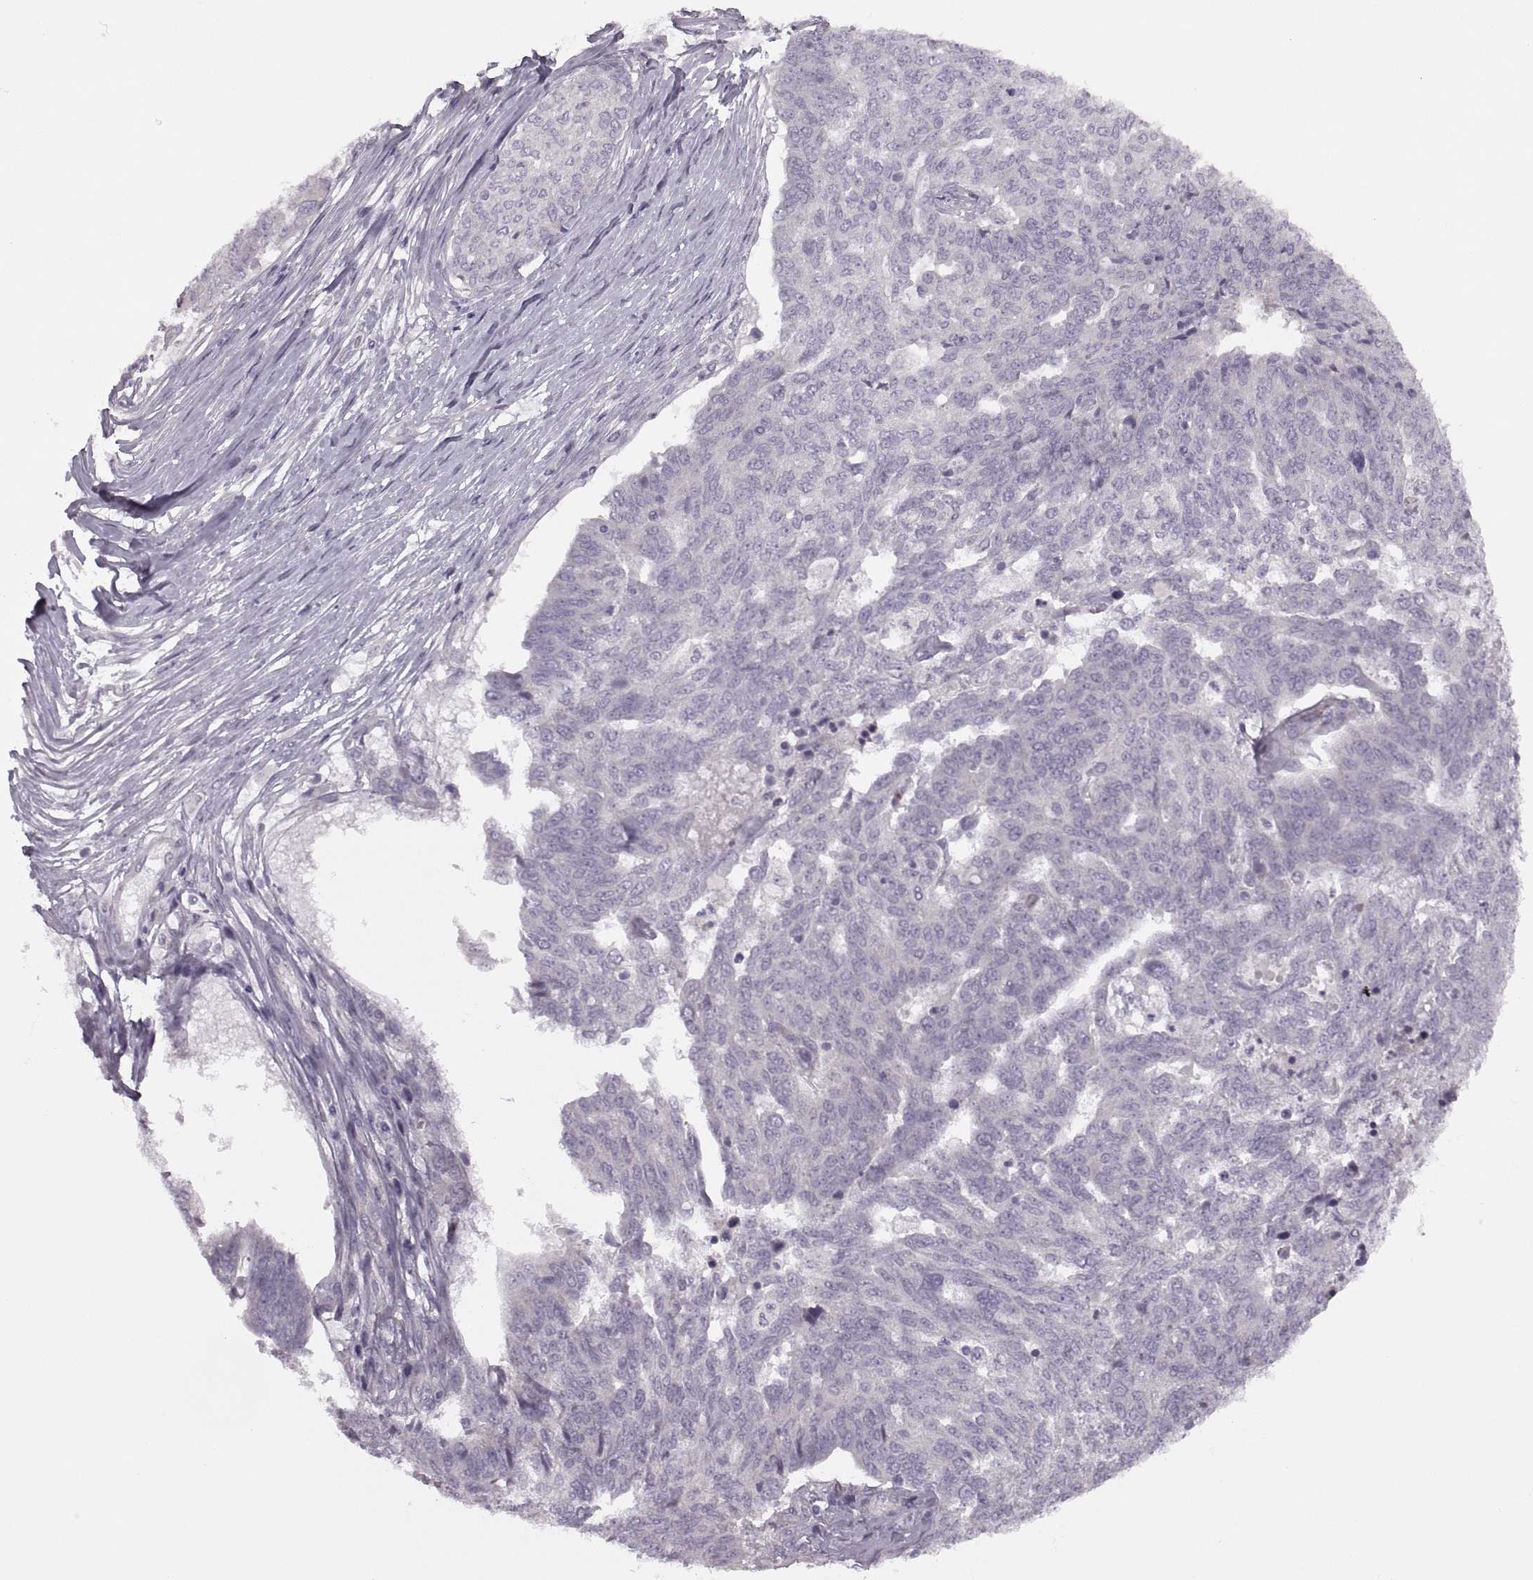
{"staining": {"intensity": "negative", "quantity": "none", "location": "none"}, "tissue": "ovarian cancer", "cell_type": "Tumor cells", "image_type": "cancer", "snomed": [{"axis": "morphology", "description": "Cystadenocarcinoma, serous, NOS"}, {"axis": "topography", "description": "Ovary"}], "caption": "Tumor cells are negative for protein expression in human ovarian cancer (serous cystadenocarcinoma).", "gene": "RIPK4", "patient": {"sex": "female", "age": 67}}